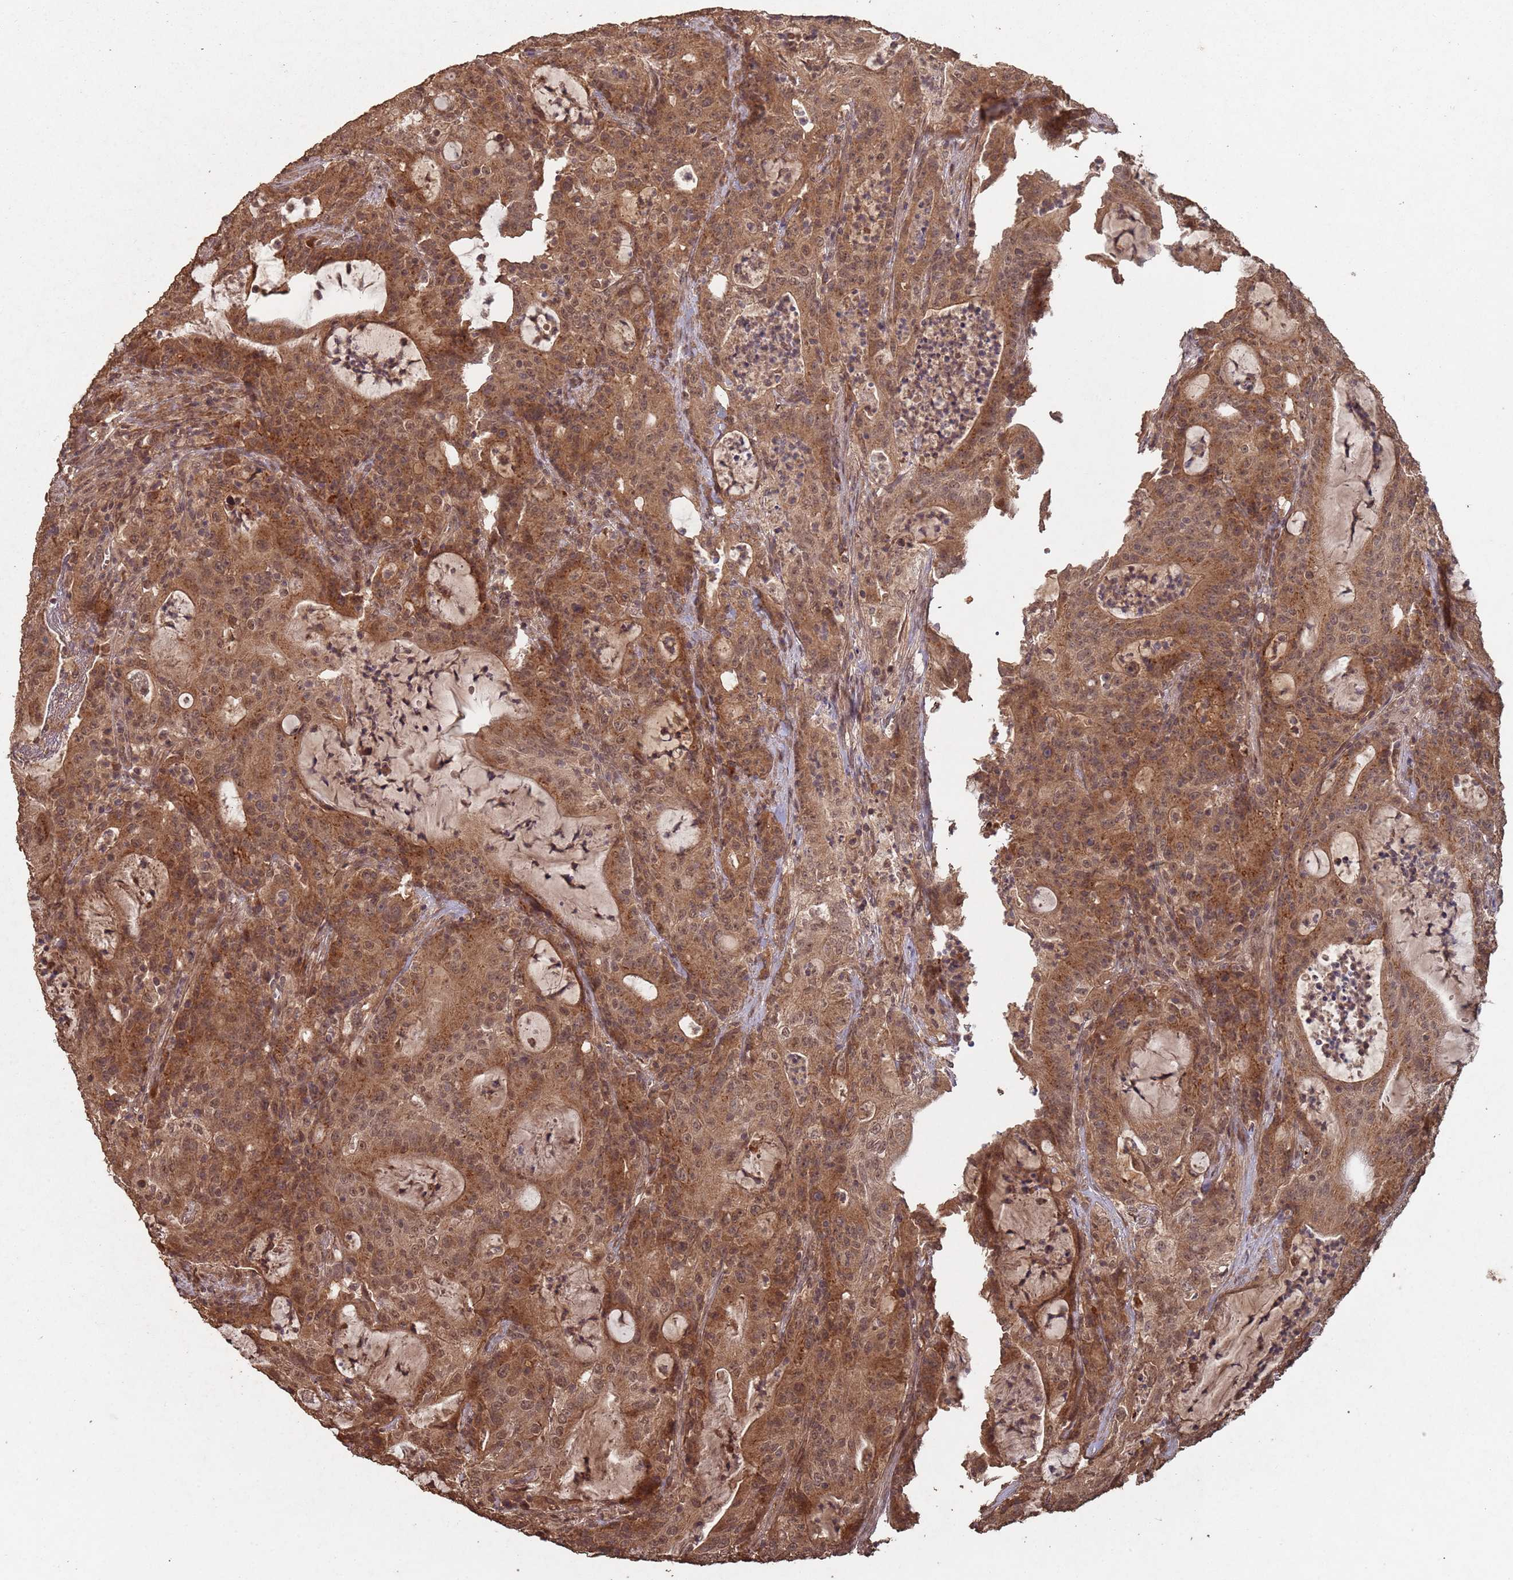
{"staining": {"intensity": "moderate", "quantity": ">75%", "location": "cytoplasmic/membranous,nuclear"}, "tissue": "colorectal cancer", "cell_type": "Tumor cells", "image_type": "cancer", "snomed": [{"axis": "morphology", "description": "Adenocarcinoma, NOS"}, {"axis": "topography", "description": "Colon"}], "caption": "The histopathology image shows staining of adenocarcinoma (colorectal), revealing moderate cytoplasmic/membranous and nuclear protein positivity (brown color) within tumor cells. (DAB (3,3'-diaminobenzidine) IHC with brightfield microscopy, high magnification).", "gene": "FRAT1", "patient": {"sex": "male", "age": 83}}